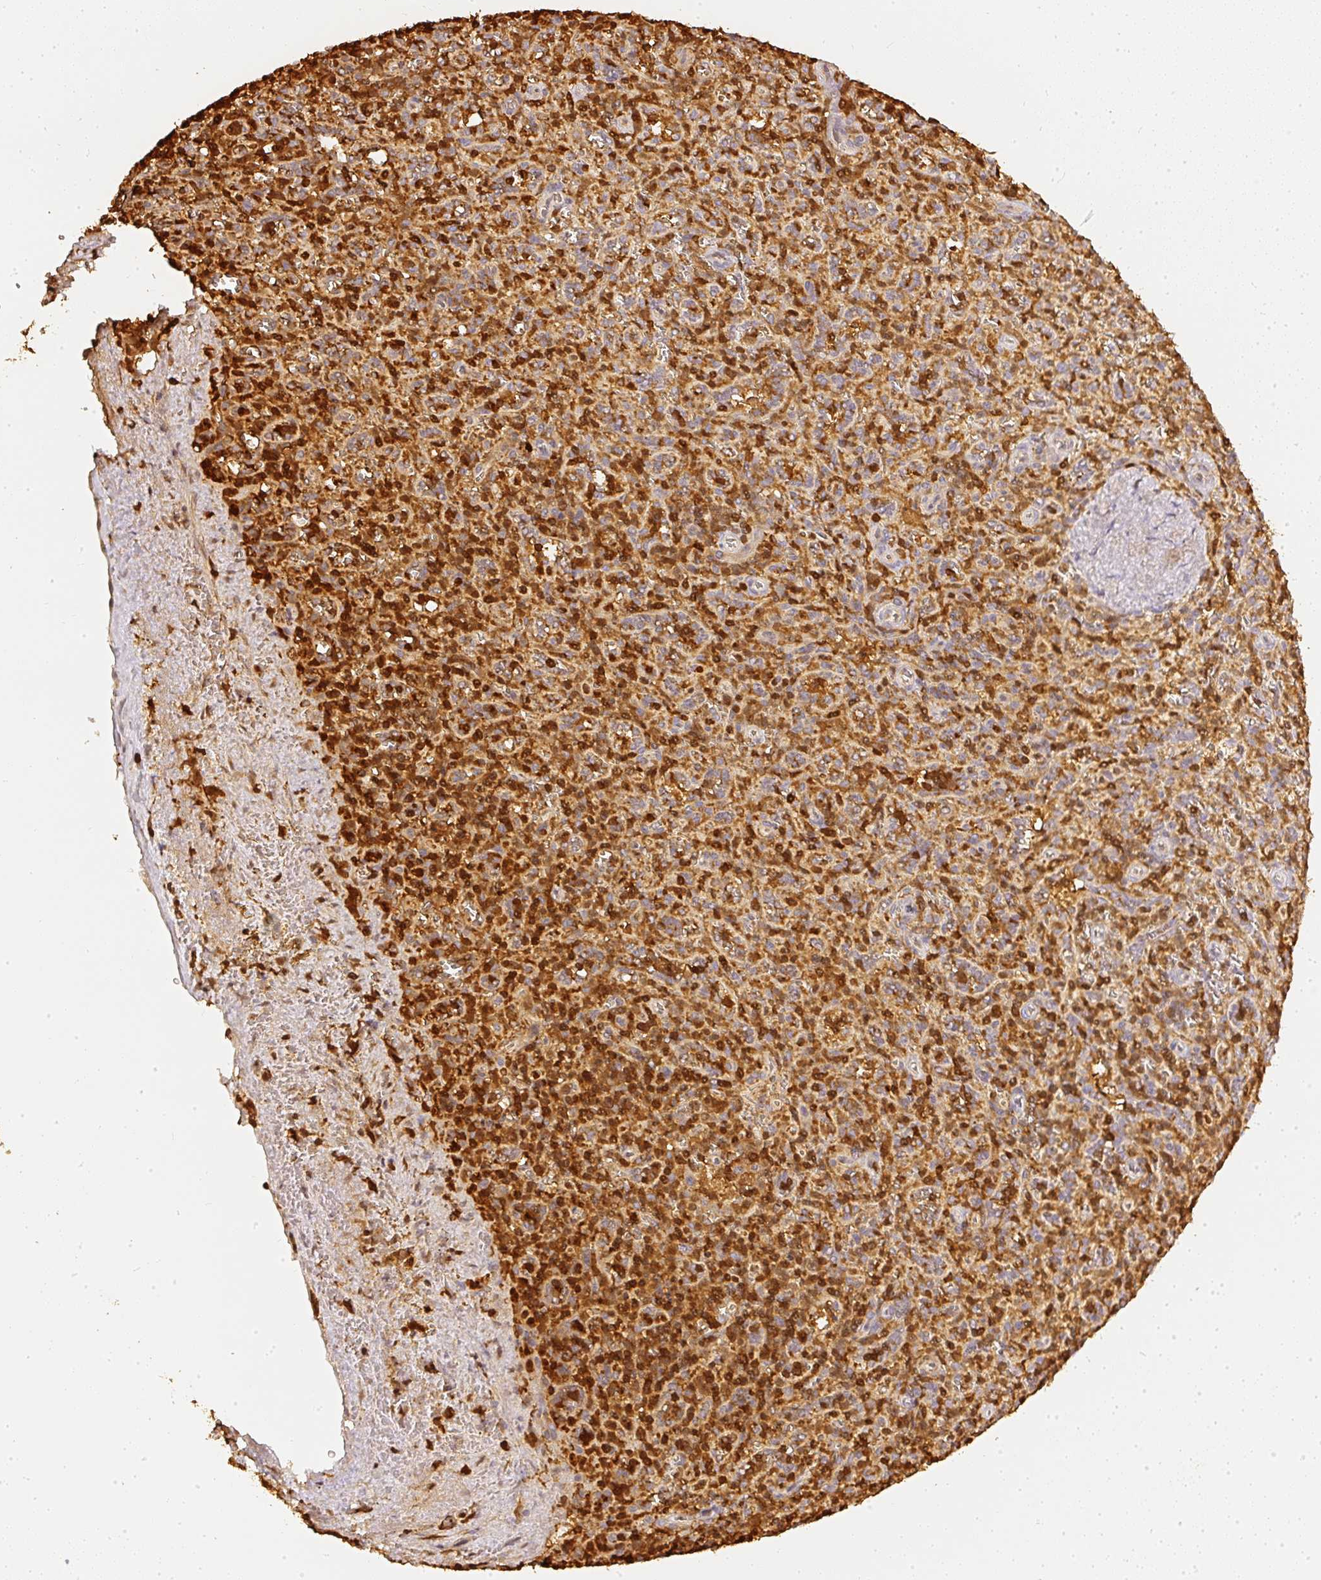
{"staining": {"intensity": "strong", "quantity": ">75%", "location": "cytoplasmic/membranous,nuclear"}, "tissue": "spleen", "cell_type": "Cells in red pulp", "image_type": "normal", "snomed": [{"axis": "morphology", "description": "Normal tissue, NOS"}, {"axis": "topography", "description": "Spleen"}], "caption": "DAB (3,3'-diaminobenzidine) immunohistochemical staining of unremarkable human spleen demonstrates strong cytoplasmic/membranous,nuclear protein staining in approximately >75% of cells in red pulp.", "gene": "PFN1", "patient": {"sex": "female", "age": 70}}